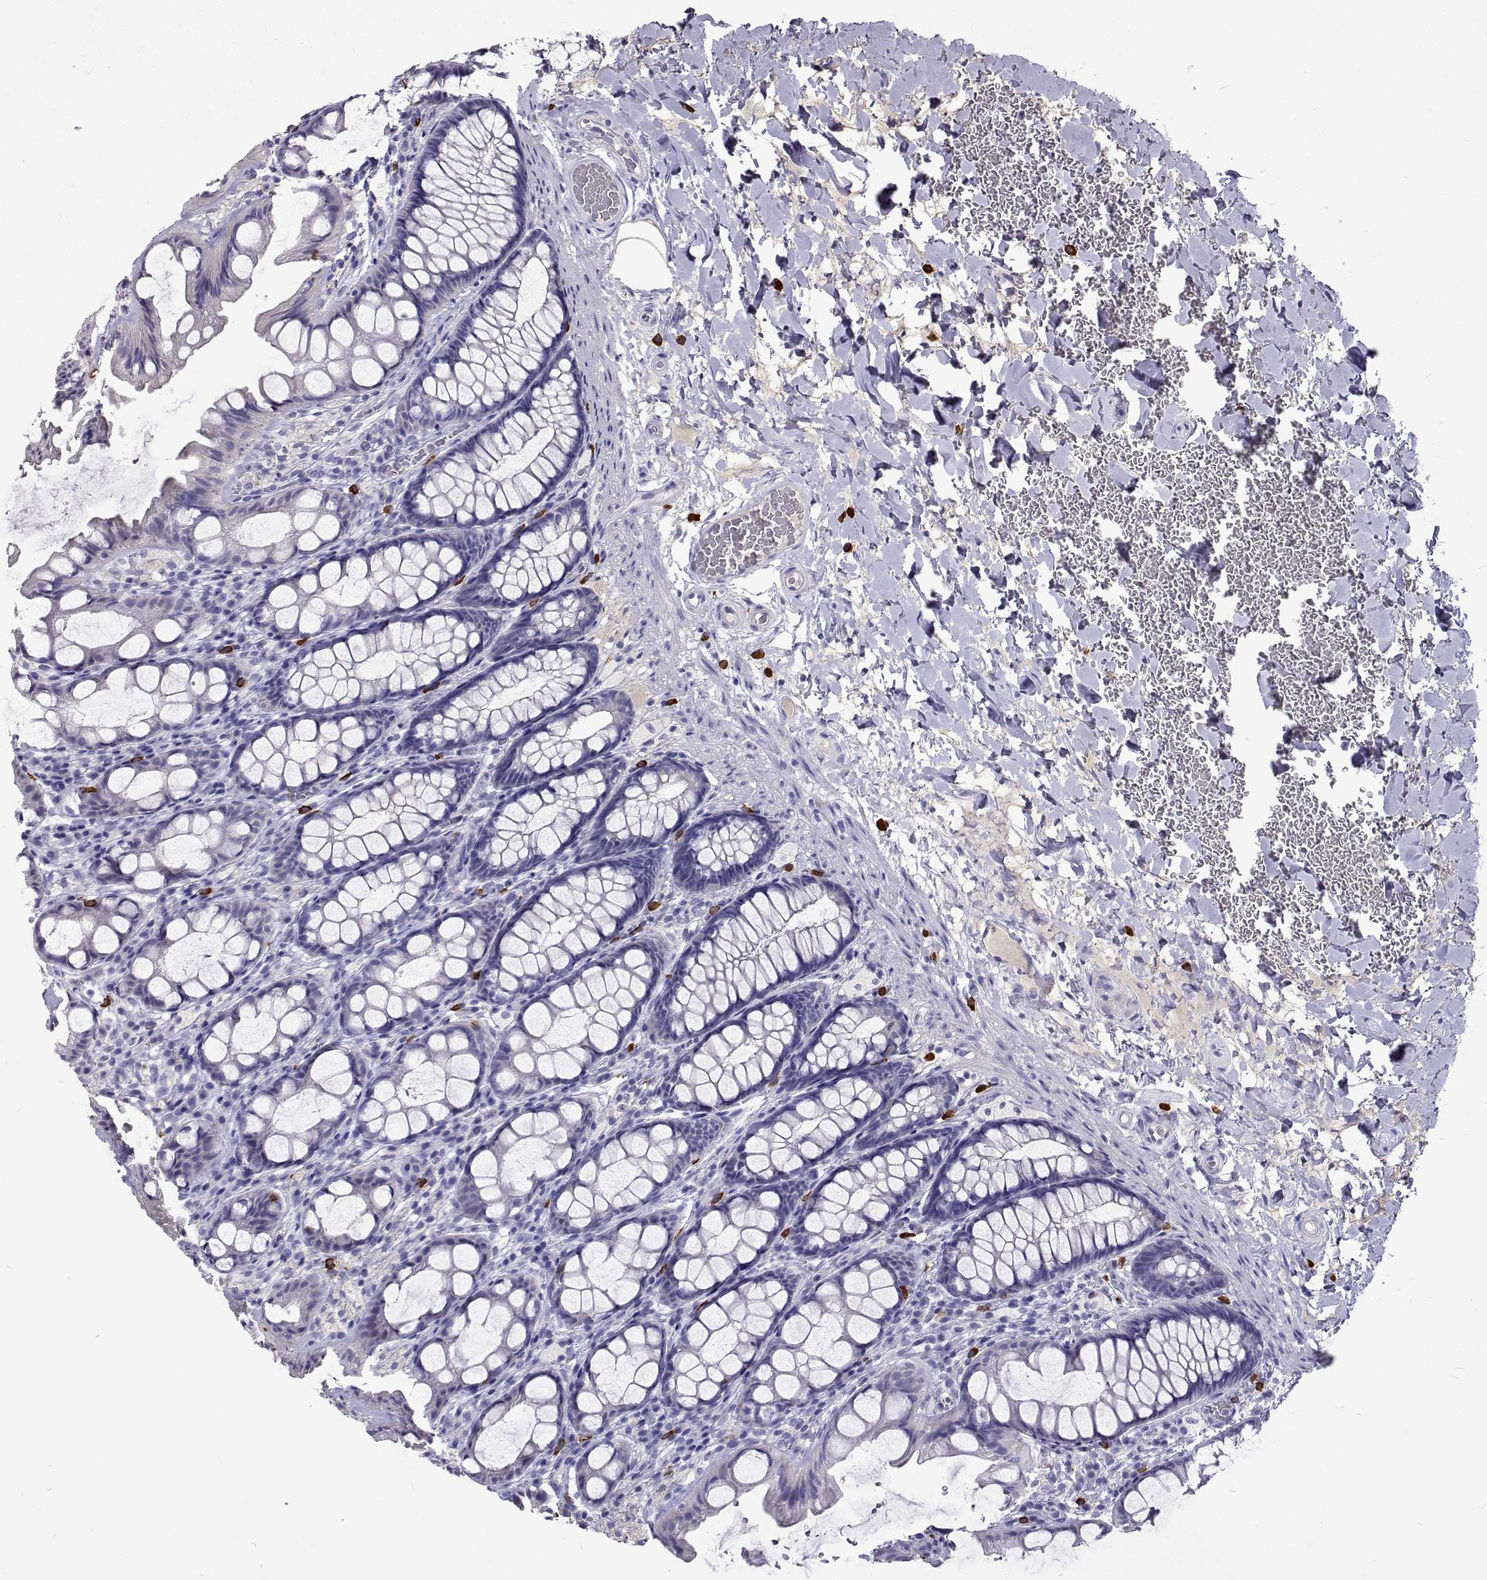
{"staining": {"intensity": "negative", "quantity": "none", "location": "none"}, "tissue": "colon", "cell_type": "Endothelial cells", "image_type": "normal", "snomed": [{"axis": "morphology", "description": "Normal tissue, NOS"}, {"axis": "topography", "description": "Colon"}], "caption": "DAB immunohistochemical staining of benign colon demonstrates no significant positivity in endothelial cells. (DAB immunohistochemistry (IHC) visualized using brightfield microscopy, high magnification).", "gene": "CFAP44", "patient": {"sex": "male", "age": 47}}